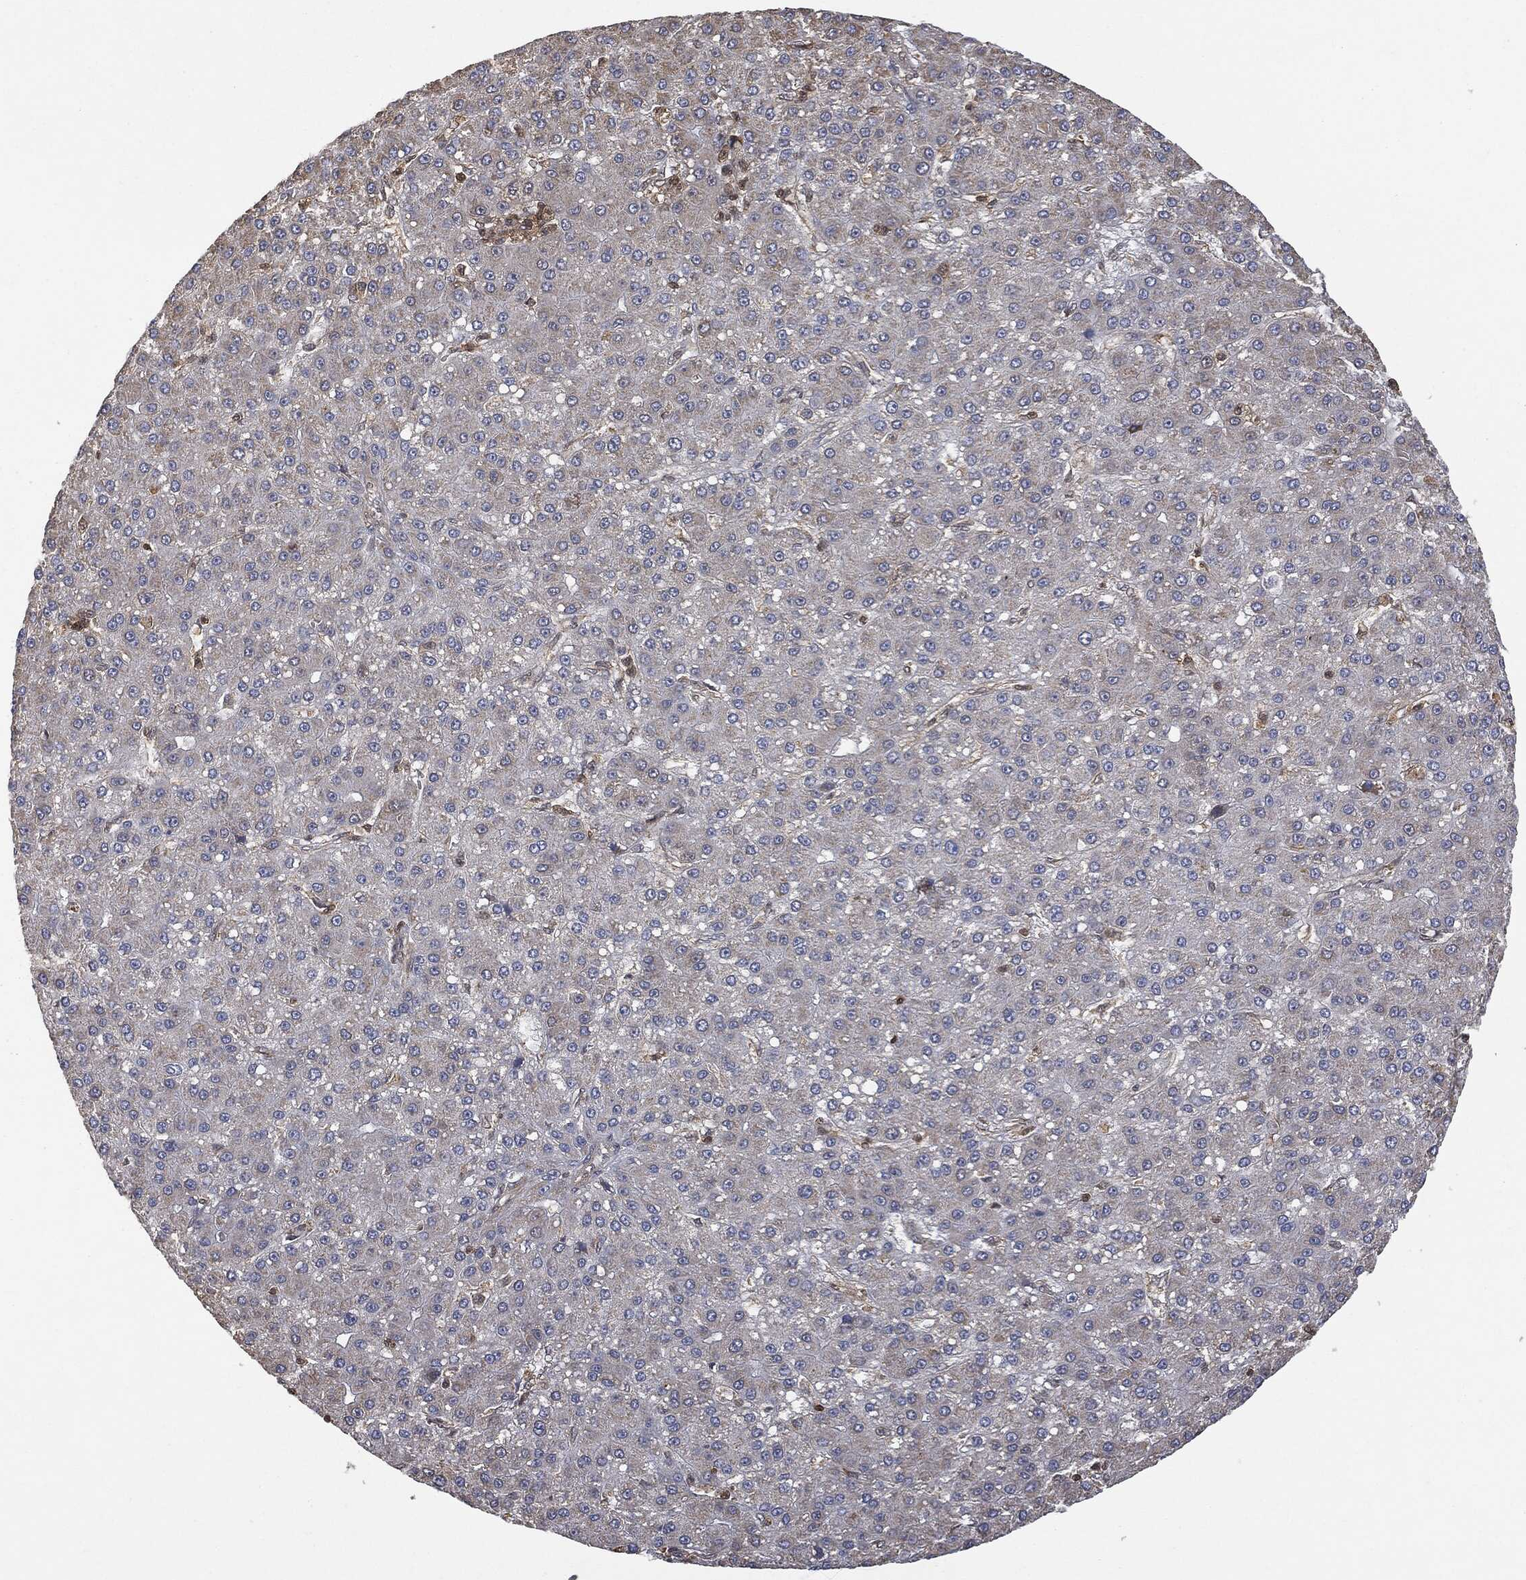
{"staining": {"intensity": "negative", "quantity": "none", "location": "none"}, "tissue": "liver cancer", "cell_type": "Tumor cells", "image_type": "cancer", "snomed": [{"axis": "morphology", "description": "Carcinoma, Hepatocellular, NOS"}, {"axis": "topography", "description": "Liver"}], "caption": "This is a histopathology image of immunohistochemistry (IHC) staining of liver cancer, which shows no positivity in tumor cells.", "gene": "PSMB10", "patient": {"sex": "male", "age": 67}}